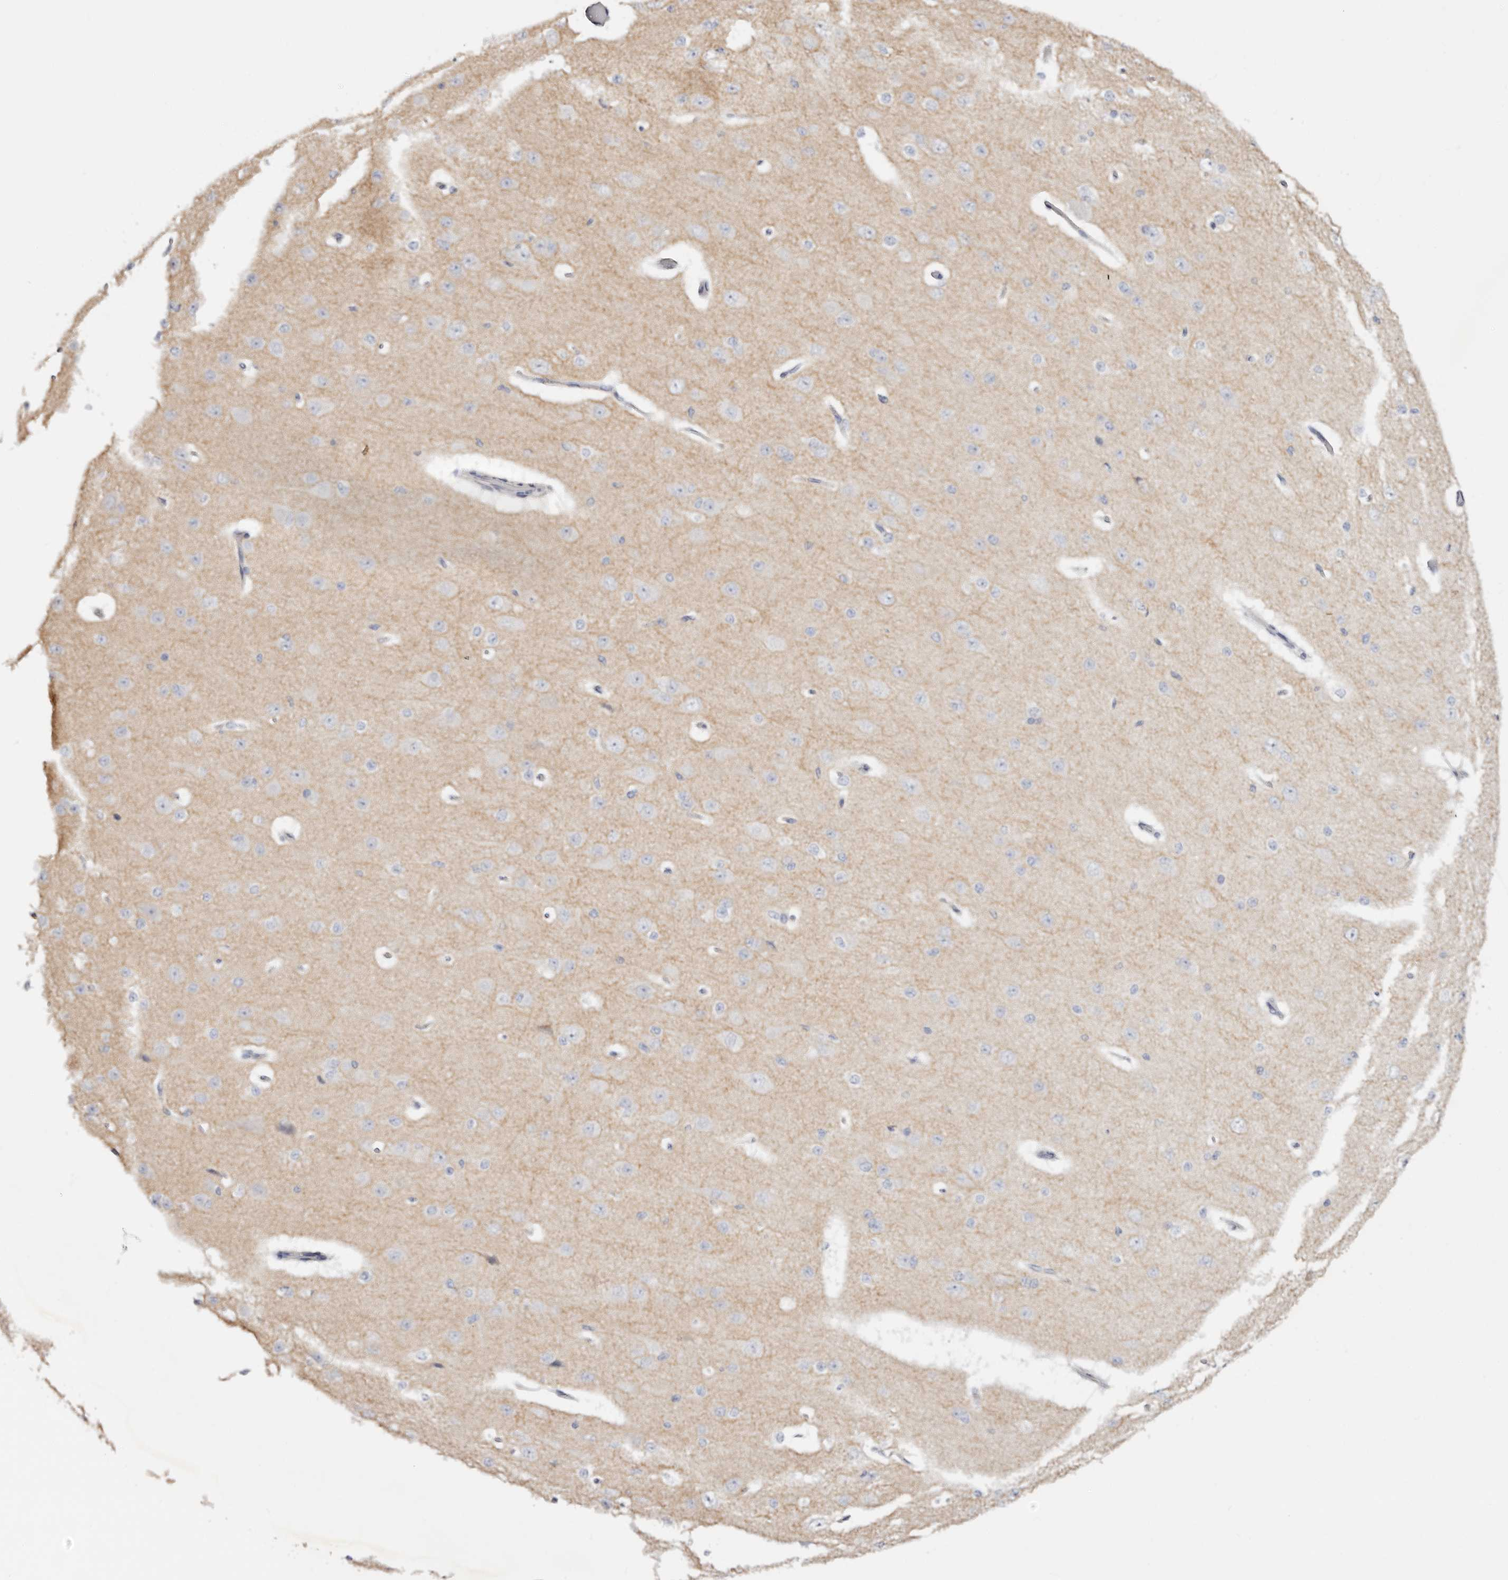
{"staining": {"intensity": "negative", "quantity": "none", "location": "none"}, "tissue": "cerebral cortex", "cell_type": "Endothelial cells", "image_type": "normal", "snomed": [{"axis": "morphology", "description": "Normal tissue, NOS"}, {"axis": "morphology", "description": "Developmental malformation"}, {"axis": "topography", "description": "Cerebral cortex"}], "caption": "Endothelial cells show no significant expression in benign cerebral cortex. Nuclei are stained in blue.", "gene": "DNASE1", "patient": {"sex": "female", "age": 30}}